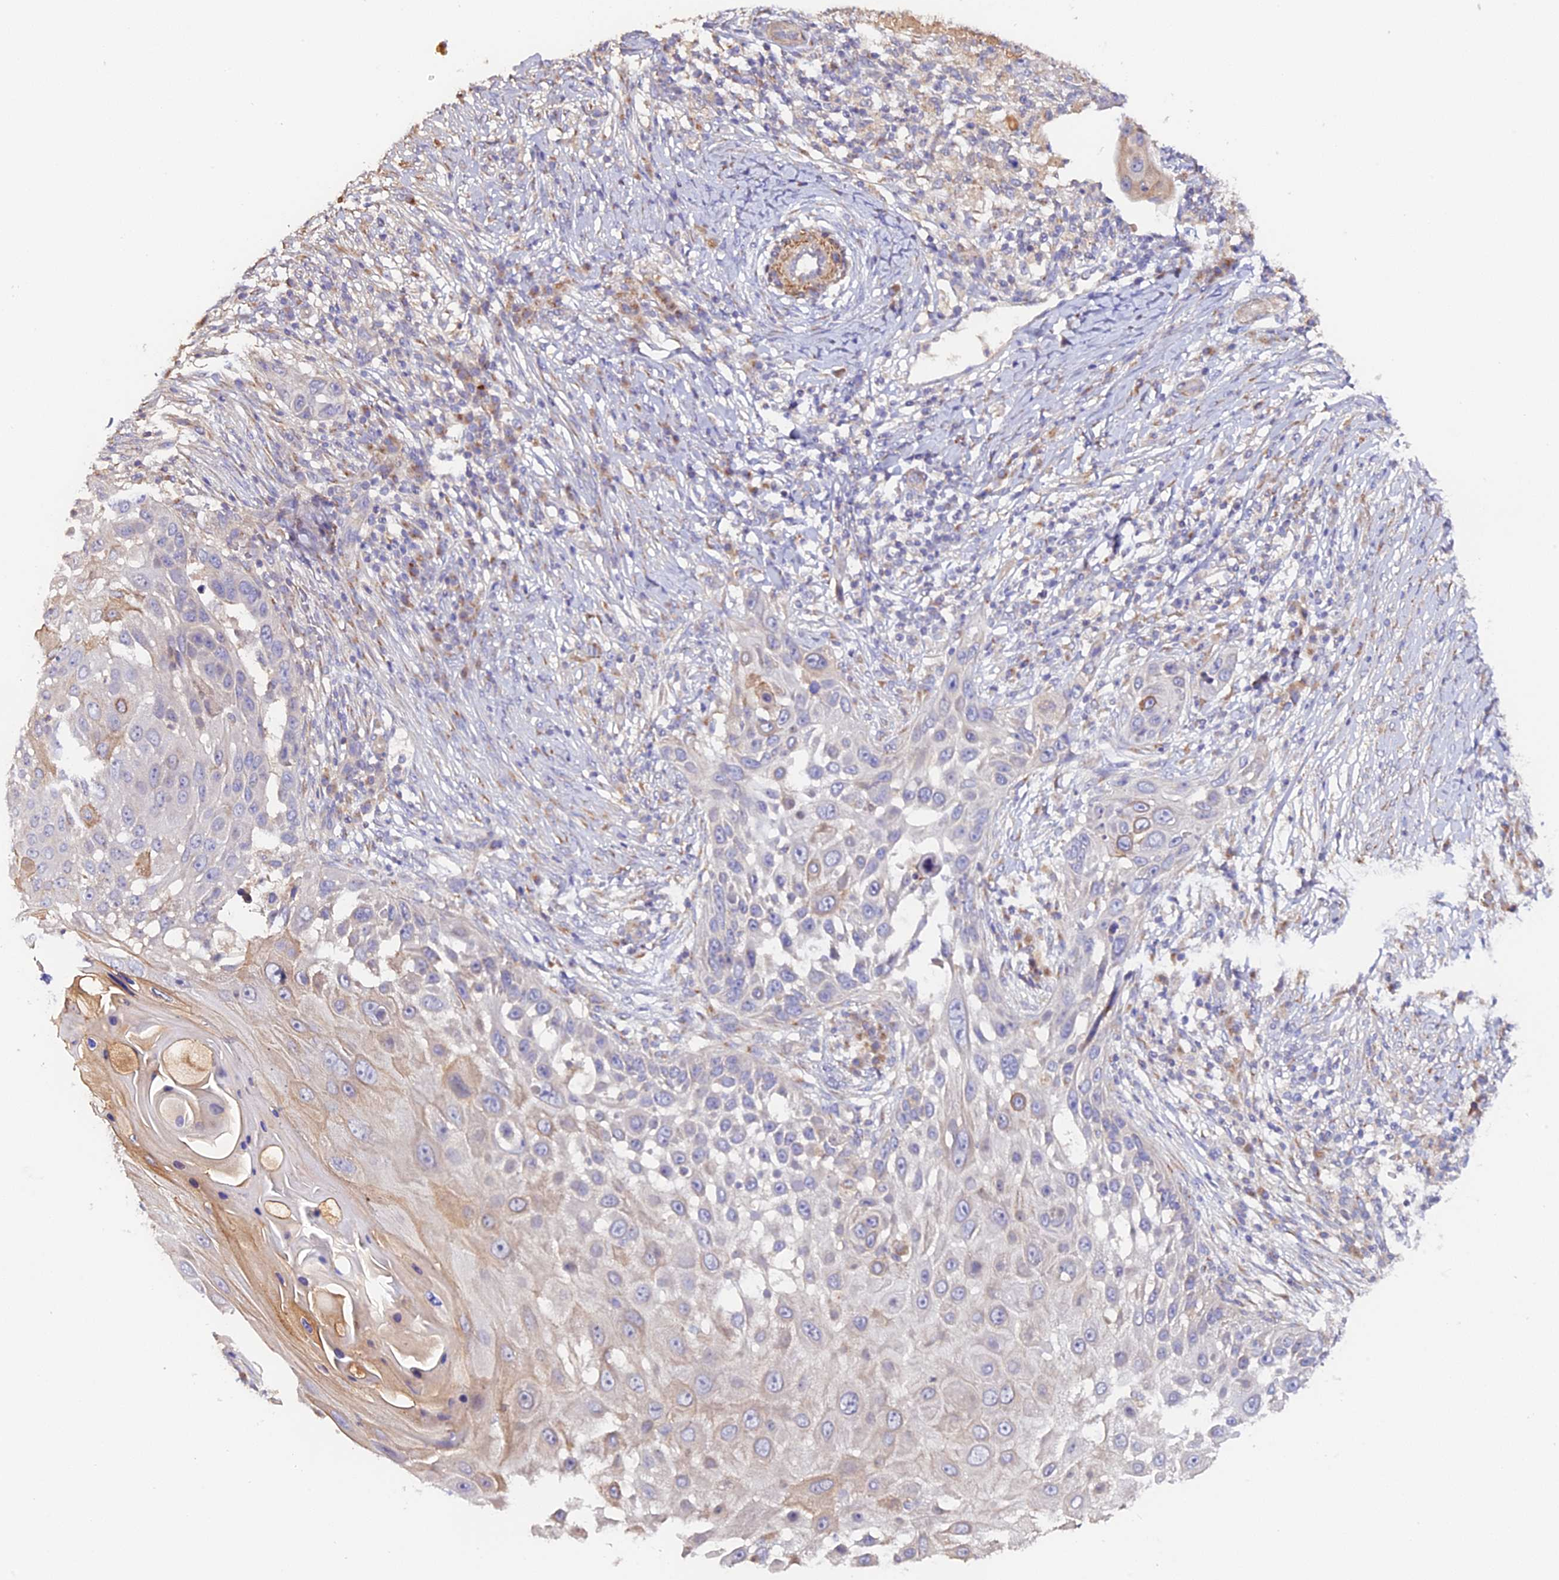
{"staining": {"intensity": "weak", "quantity": "<25%", "location": "cytoplasmic/membranous"}, "tissue": "skin cancer", "cell_type": "Tumor cells", "image_type": "cancer", "snomed": [{"axis": "morphology", "description": "Squamous cell carcinoma, NOS"}, {"axis": "topography", "description": "Skin"}], "caption": "DAB (3,3'-diaminobenzidine) immunohistochemical staining of human squamous cell carcinoma (skin) demonstrates no significant positivity in tumor cells.", "gene": "TANGO6", "patient": {"sex": "female", "age": 44}}